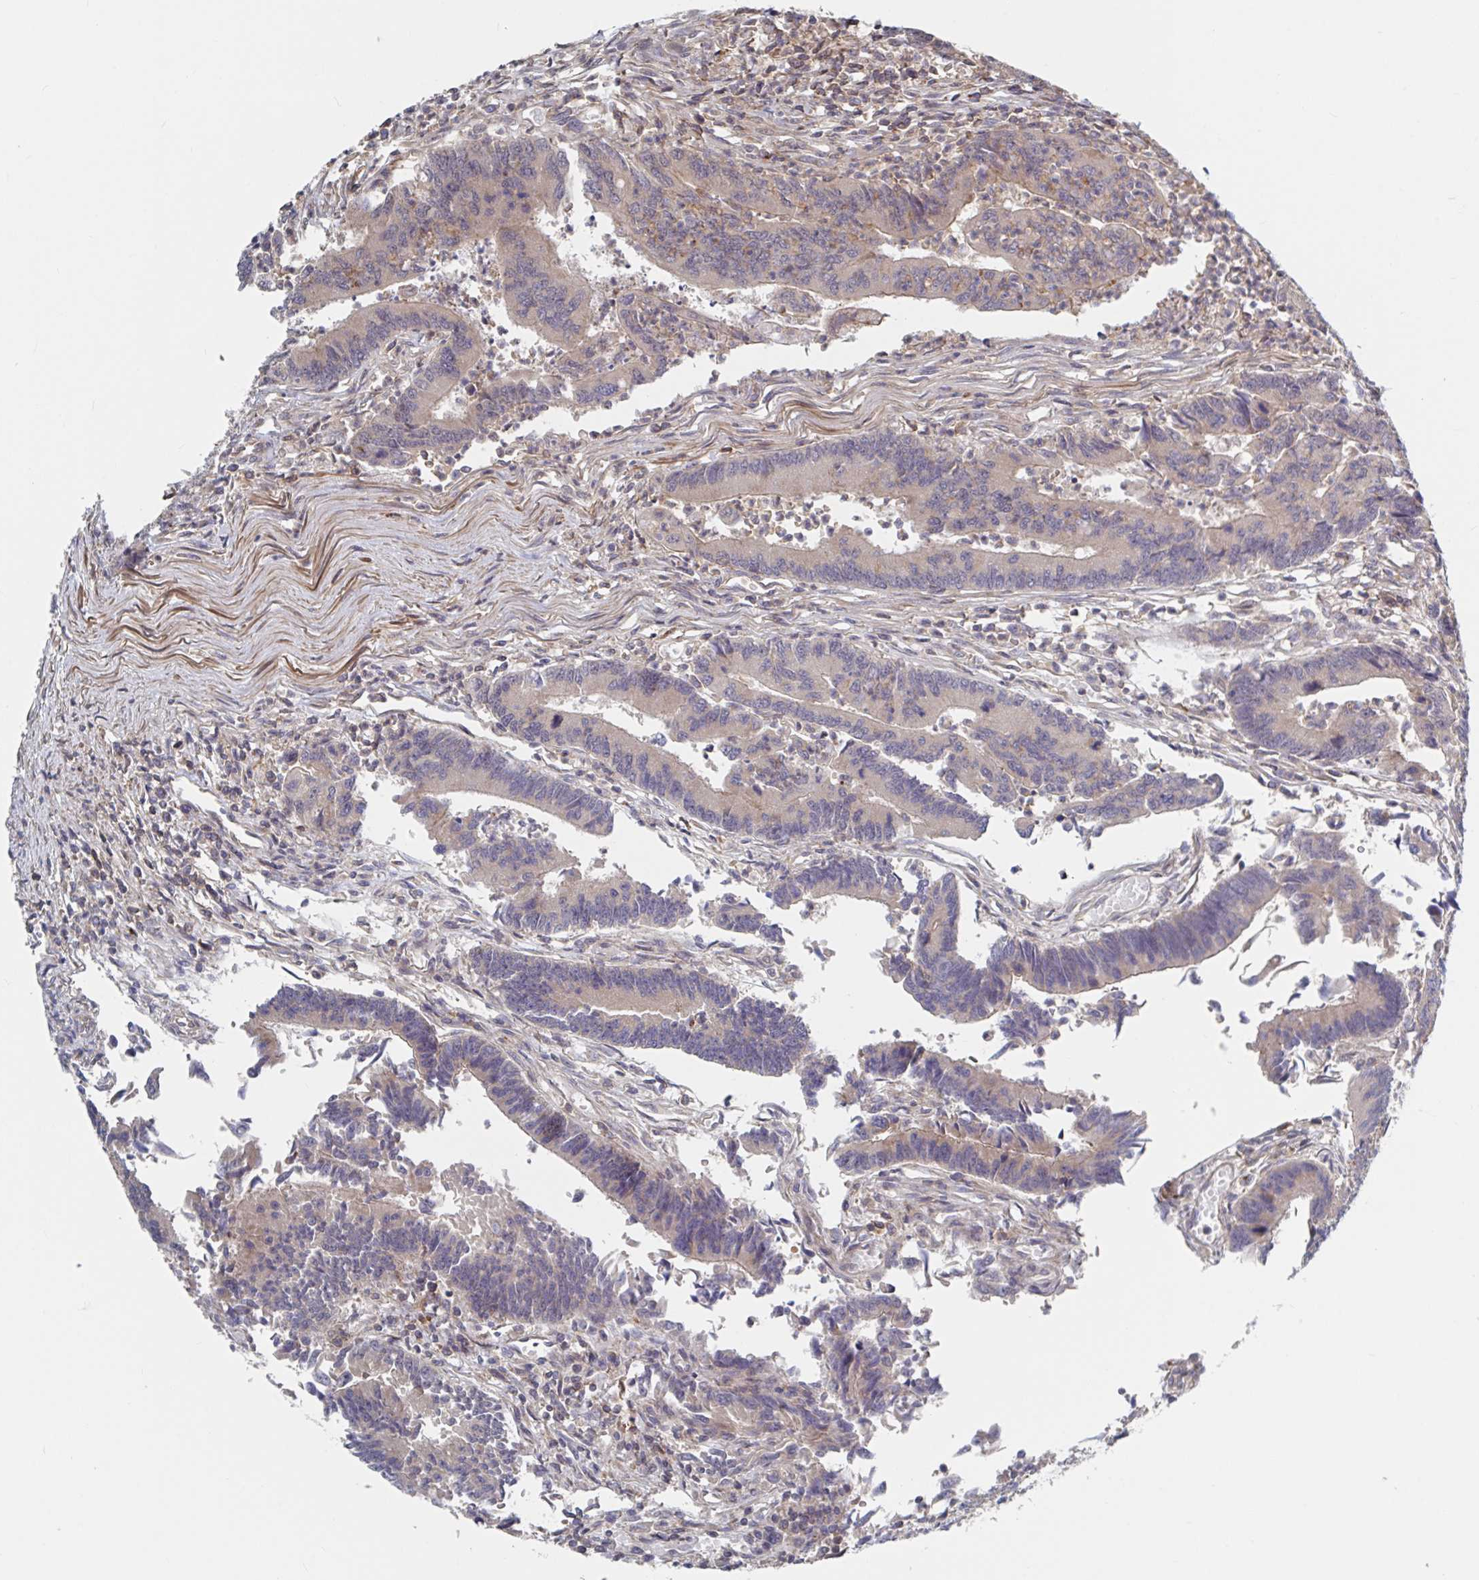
{"staining": {"intensity": "negative", "quantity": "none", "location": "none"}, "tissue": "colorectal cancer", "cell_type": "Tumor cells", "image_type": "cancer", "snomed": [{"axis": "morphology", "description": "Adenocarcinoma, NOS"}, {"axis": "topography", "description": "Colon"}], "caption": "IHC photomicrograph of neoplastic tissue: colorectal cancer stained with DAB (3,3'-diaminobenzidine) displays no significant protein positivity in tumor cells.", "gene": "DHRS12", "patient": {"sex": "female", "age": 67}}